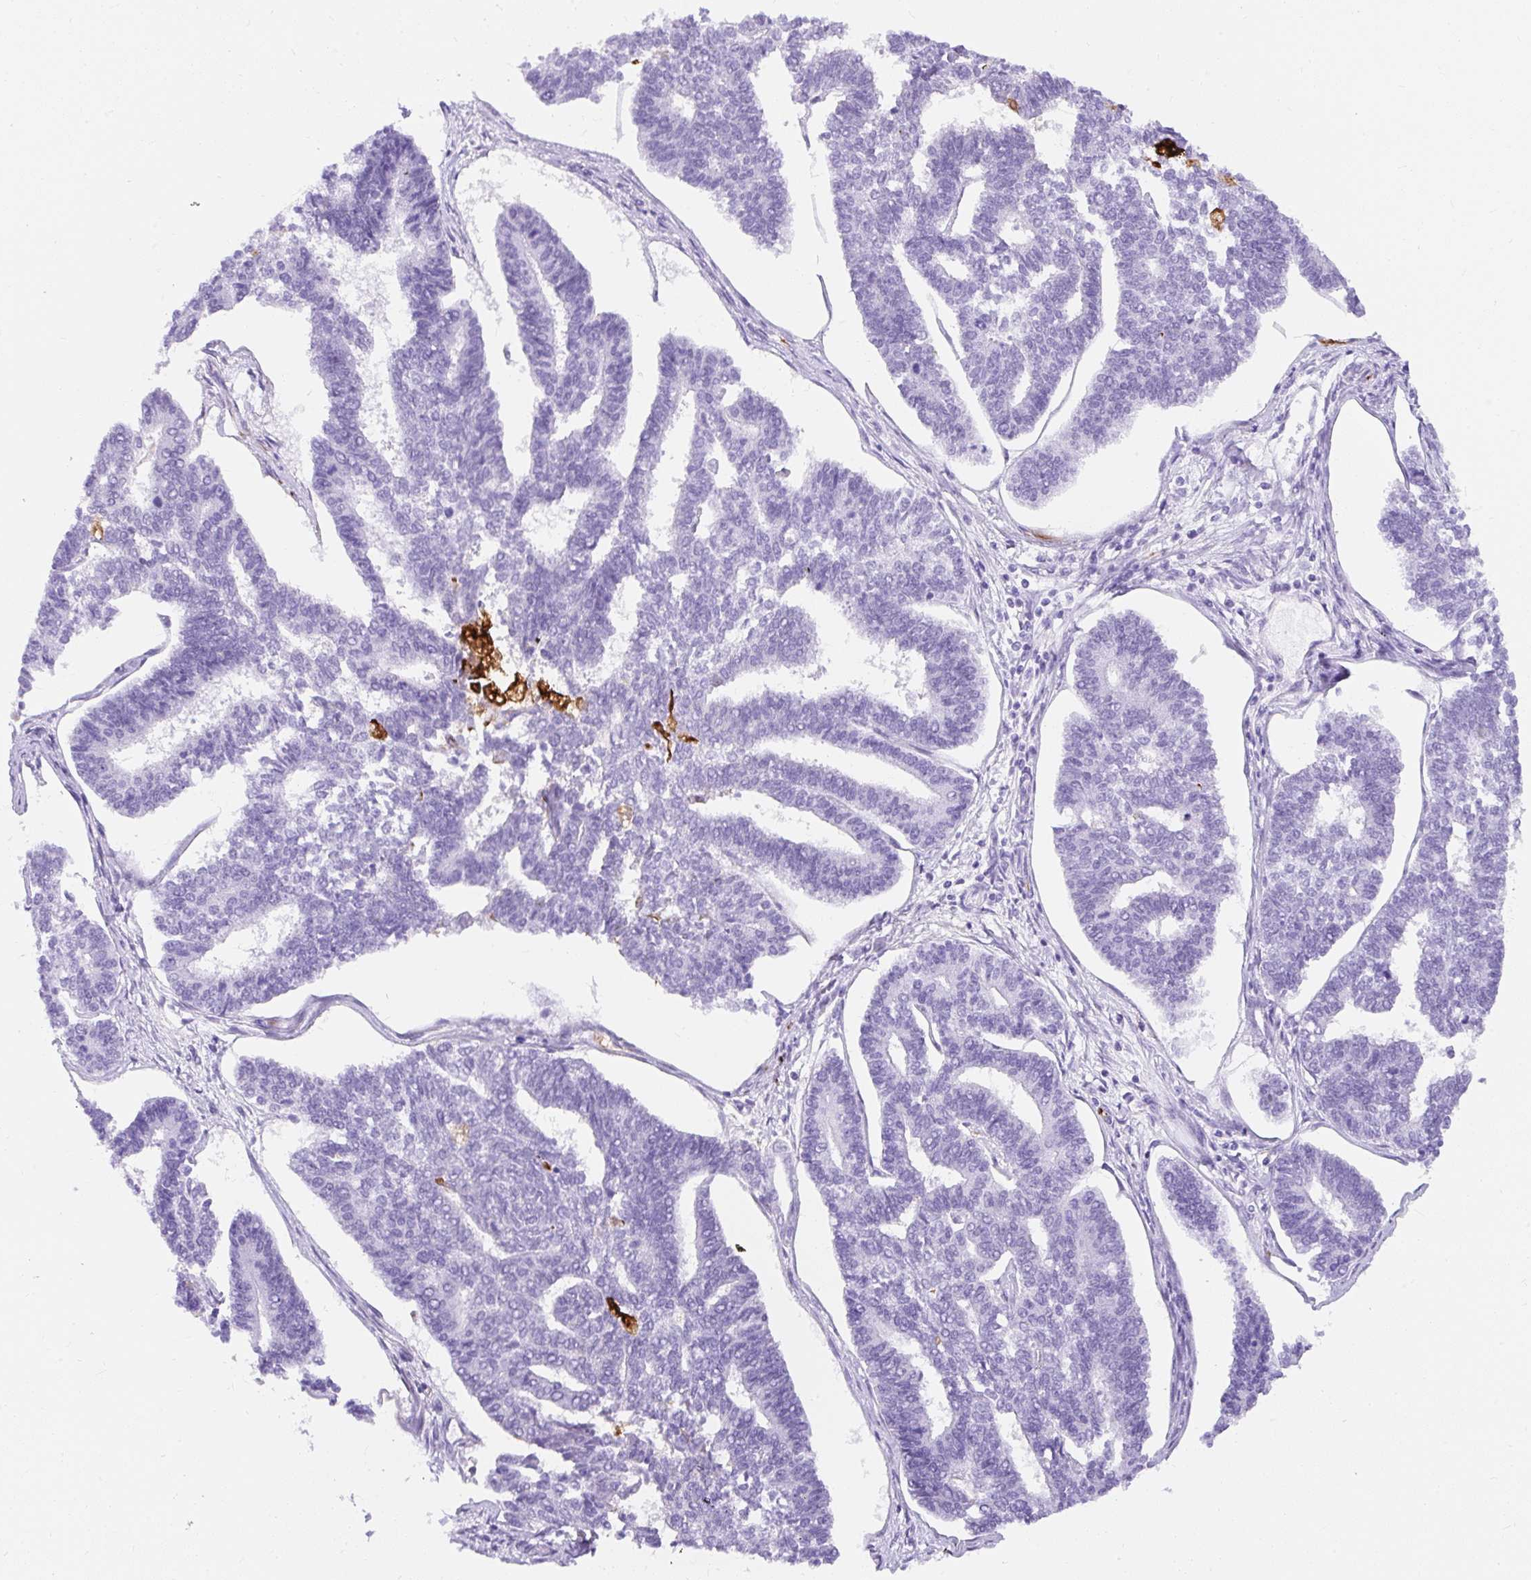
{"staining": {"intensity": "negative", "quantity": "none", "location": "none"}, "tissue": "endometrial cancer", "cell_type": "Tumor cells", "image_type": "cancer", "snomed": [{"axis": "morphology", "description": "Adenocarcinoma, NOS"}, {"axis": "topography", "description": "Endometrium"}], "caption": "Immunohistochemistry of endometrial cancer shows no expression in tumor cells.", "gene": "APOC4-APOC2", "patient": {"sex": "female", "age": 70}}